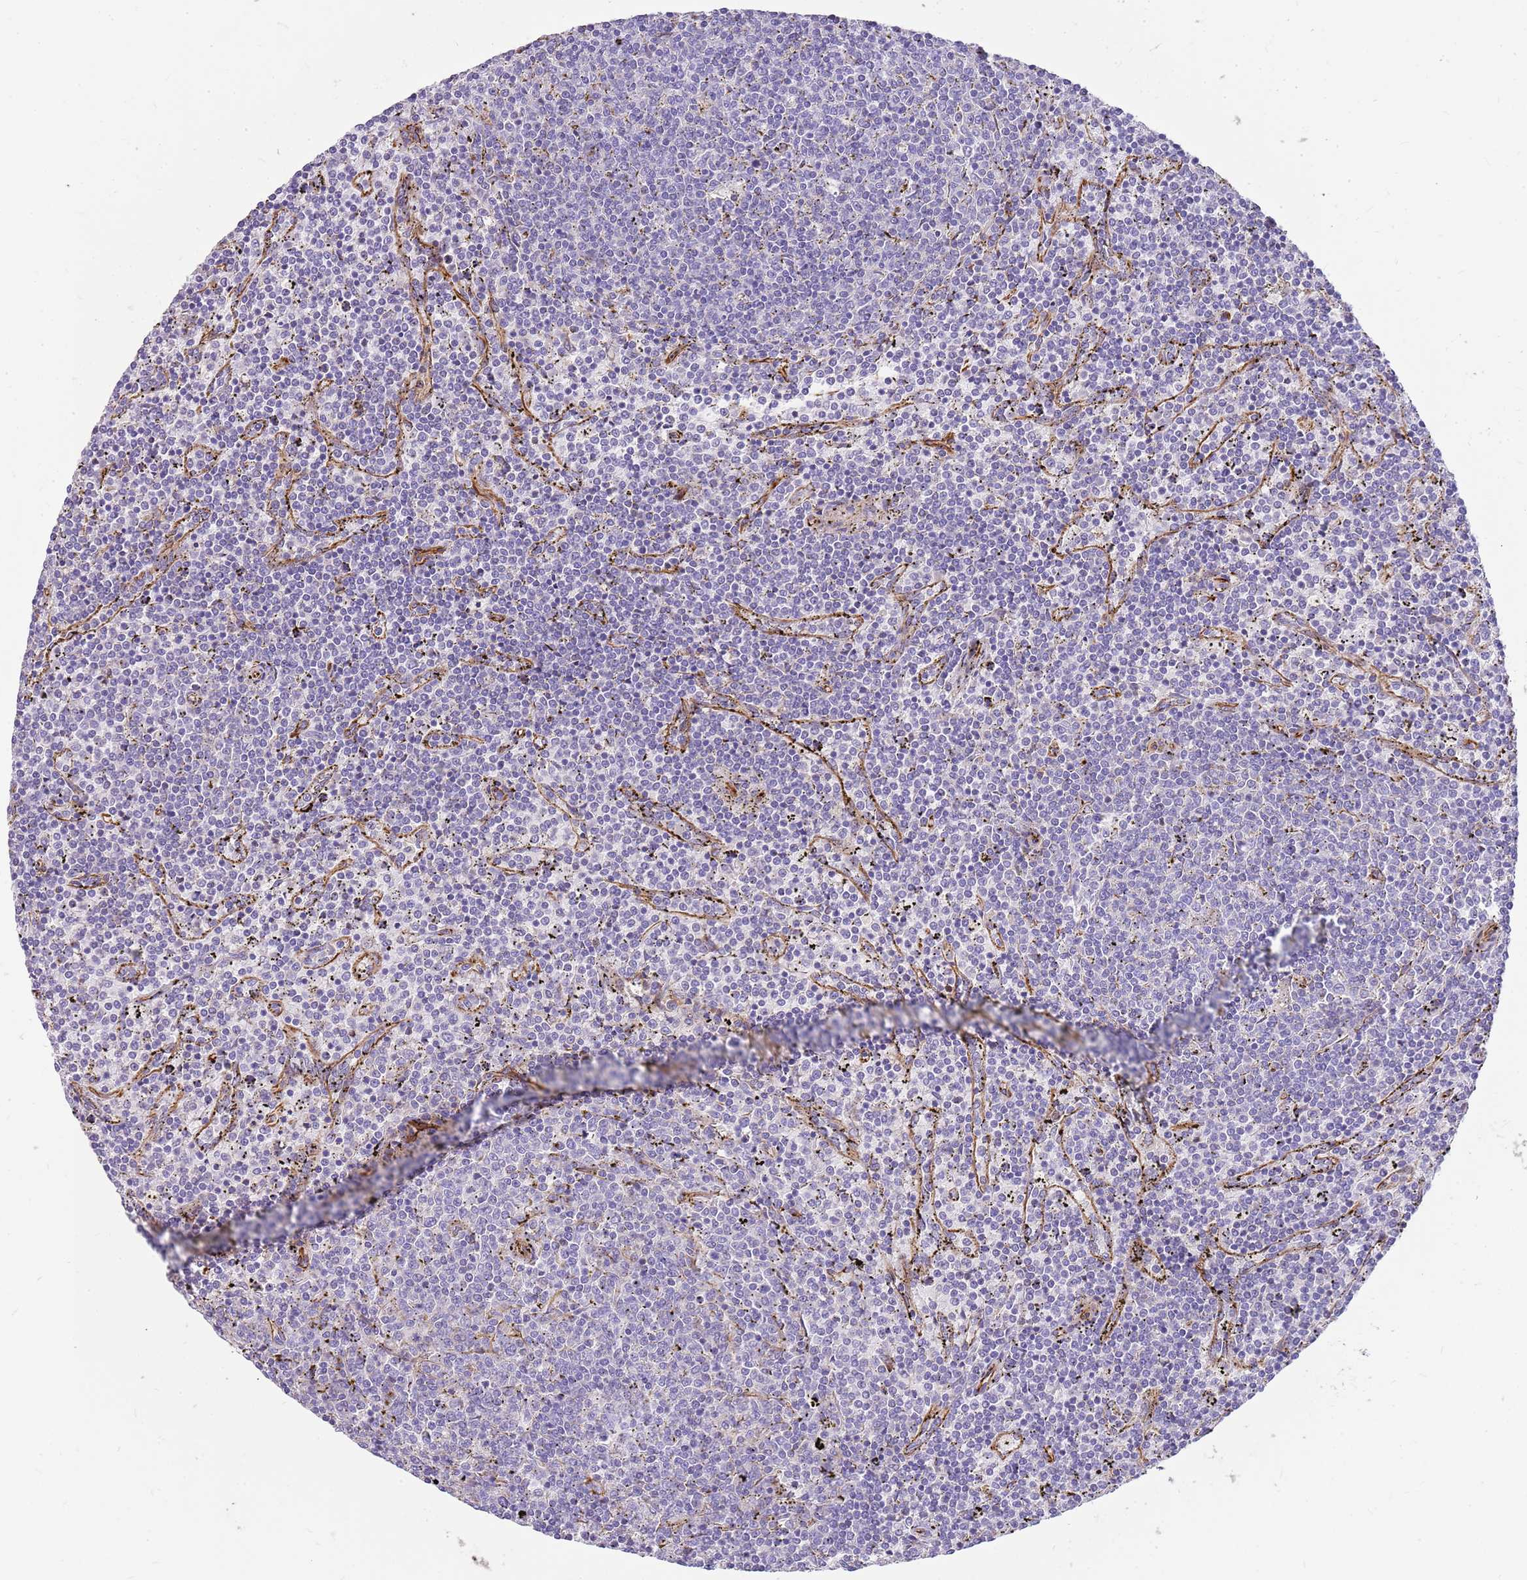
{"staining": {"intensity": "negative", "quantity": "none", "location": "none"}, "tissue": "lymphoma", "cell_type": "Tumor cells", "image_type": "cancer", "snomed": [{"axis": "morphology", "description": "Malignant lymphoma, non-Hodgkin's type, Low grade"}, {"axis": "topography", "description": "Spleen"}], "caption": "Low-grade malignant lymphoma, non-Hodgkin's type was stained to show a protein in brown. There is no significant positivity in tumor cells.", "gene": "ZDHHC1", "patient": {"sex": "female", "age": 50}}